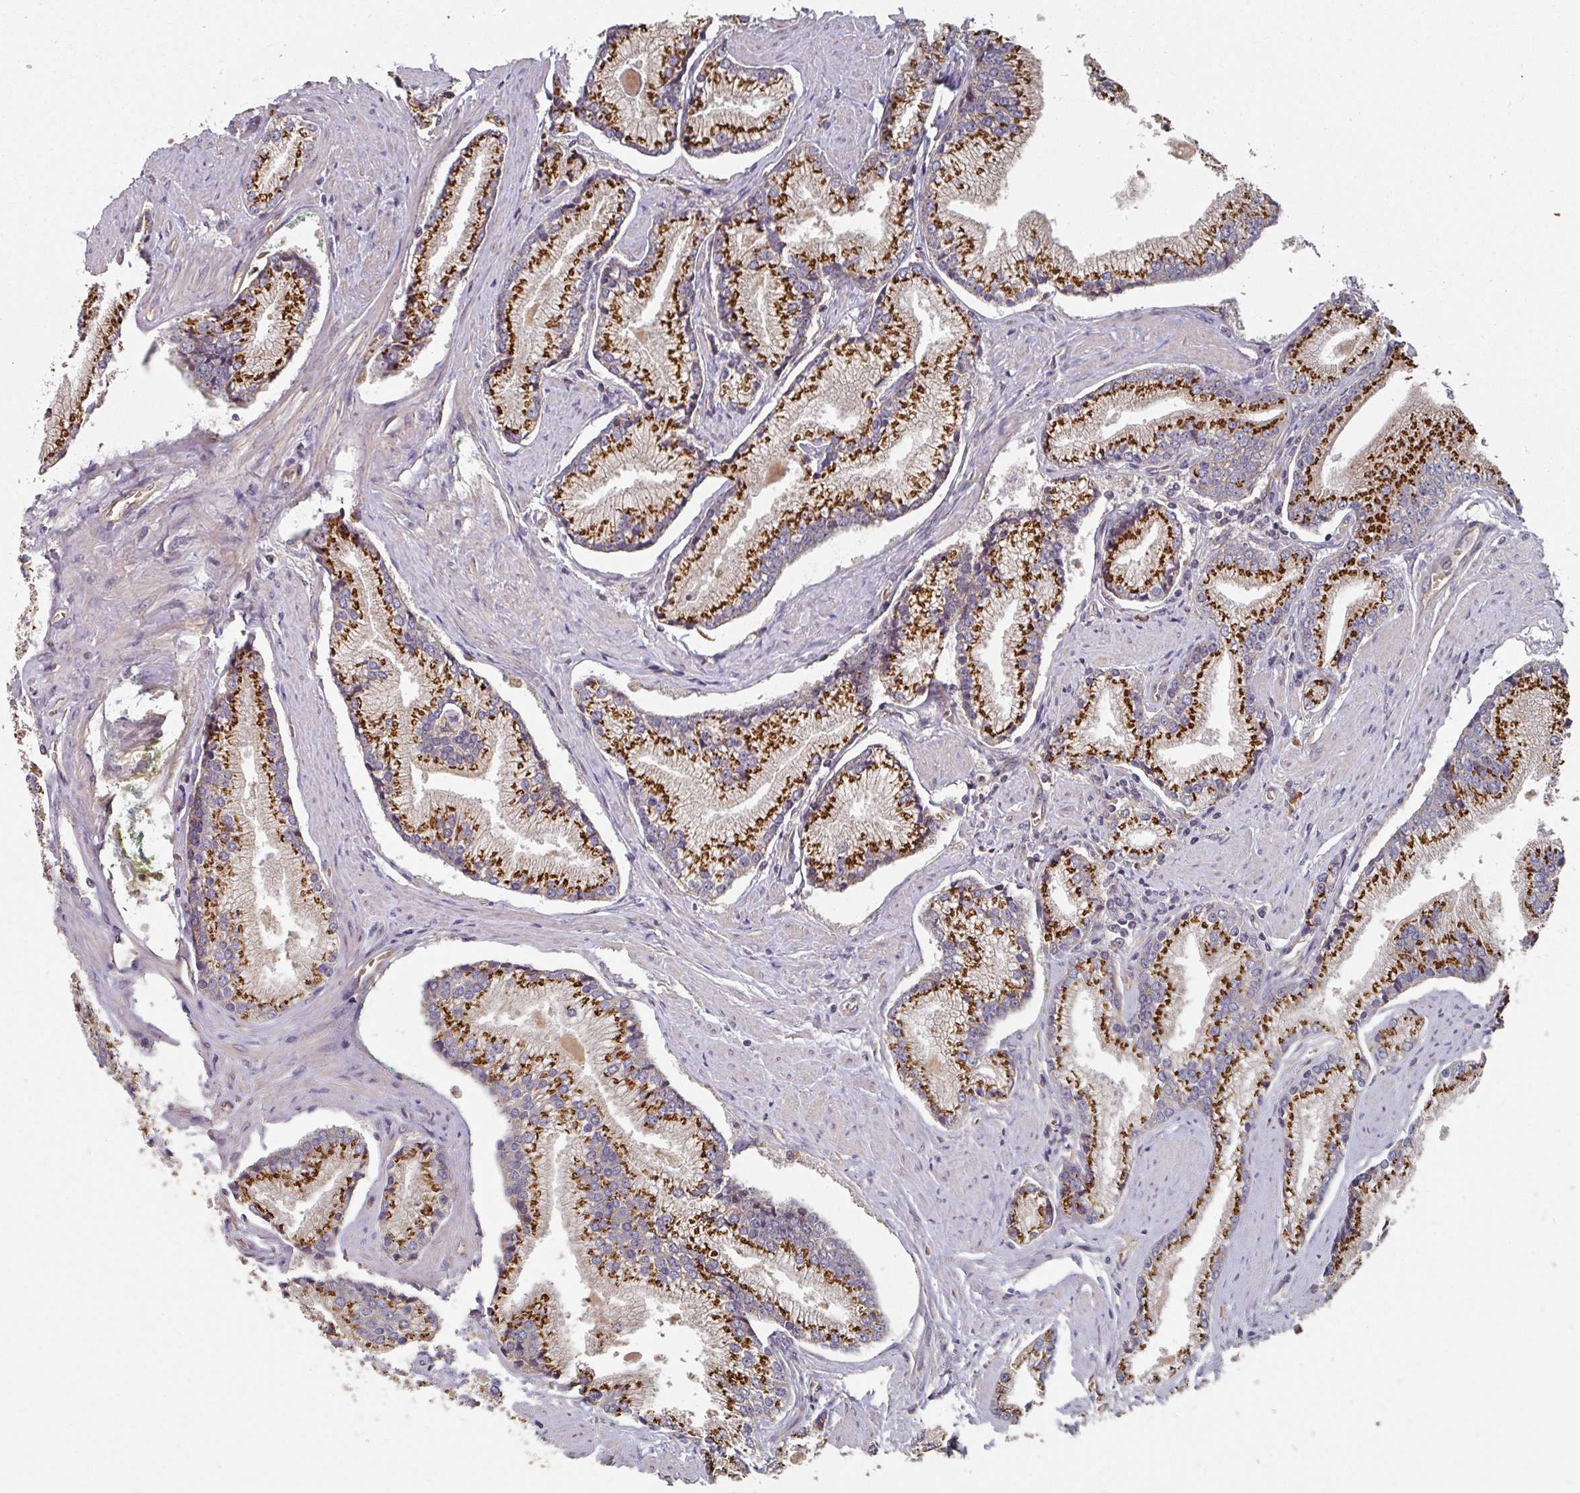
{"staining": {"intensity": "strong", "quantity": ">75%", "location": "cytoplasmic/membranous"}, "tissue": "prostate cancer", "cell_type": "Tumor cells", "image_type": "cancer", "snomed": [{"axis": "morphology", "description": "Adenocarcinoma, High grade"}, {"axis": "topography", "description": "Prostate"}], "caption": "Prostate adenocarcinoma (high-grade) was stained to show a protein in brown. There is high levels of strong cytoplasmic/membranous positivity in approximately >75% of tumor cells.", "gene": "EDEM2", "patient": {"sex": "male", "age": 67}}